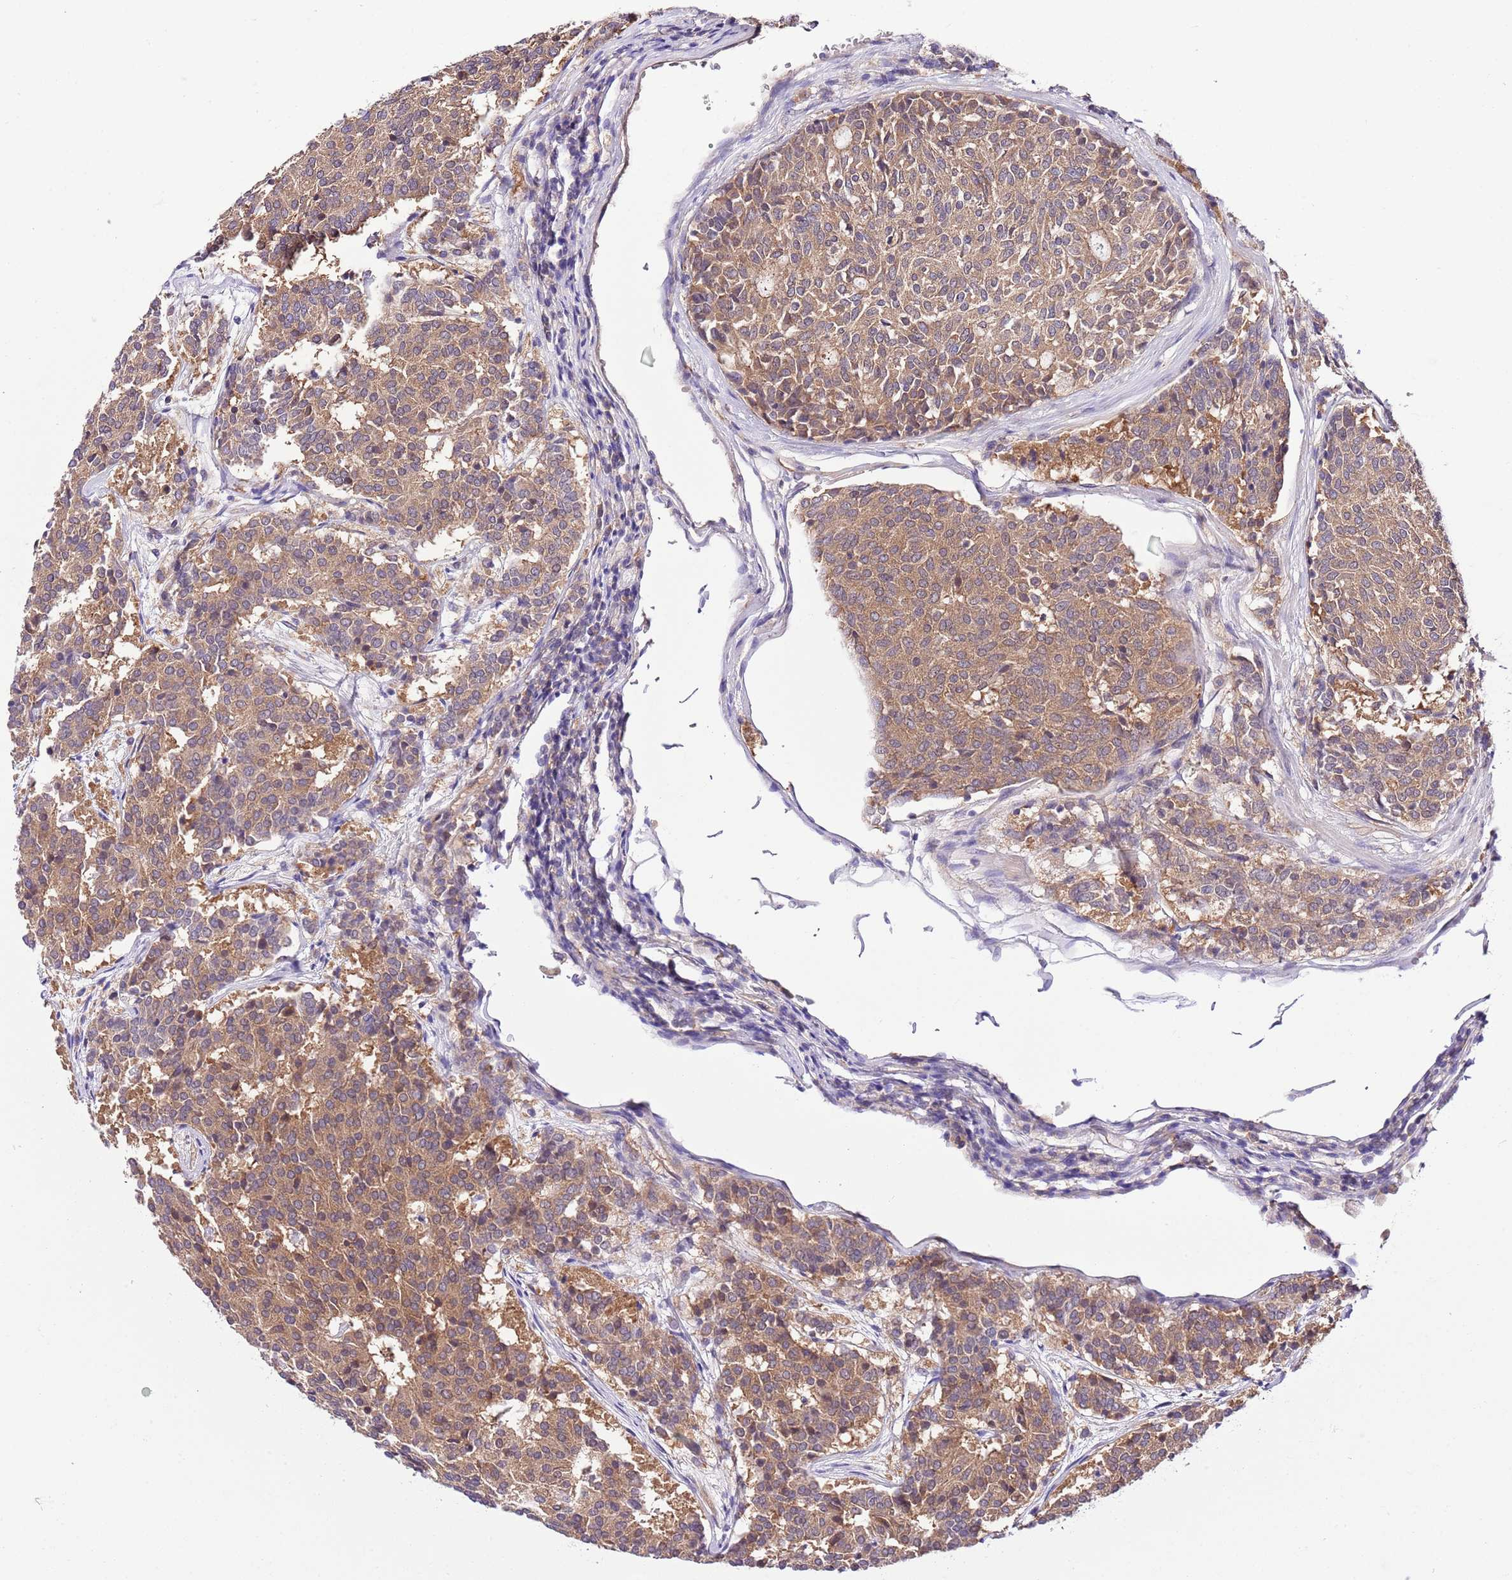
{"staining": {"intensity": "moderate", "quantity": ">75%", "location": "cytoplasmic/membranous"}, "tissue": "carcinoid", "cell_type": "Tumor cells", "image_type": "cancer", "snomed": [{"axis": "morphology", "description": "Carcinoid, malignant, NOS"}, {"axis": "topography", "description": "Pancreas"}], "caption": "Immunohistochemistry histopathology image of neoplastic tissue: carcinoid stained using immunohistochemistry exhibits medium levels of moderate protein expression localized specifically in the cytoplasmic/membranous of tumor cells, appearing as a cytoplasmic/membranous brown color.", "gene": "DONSON", "patient": {"sex": "female", "age": 54}}